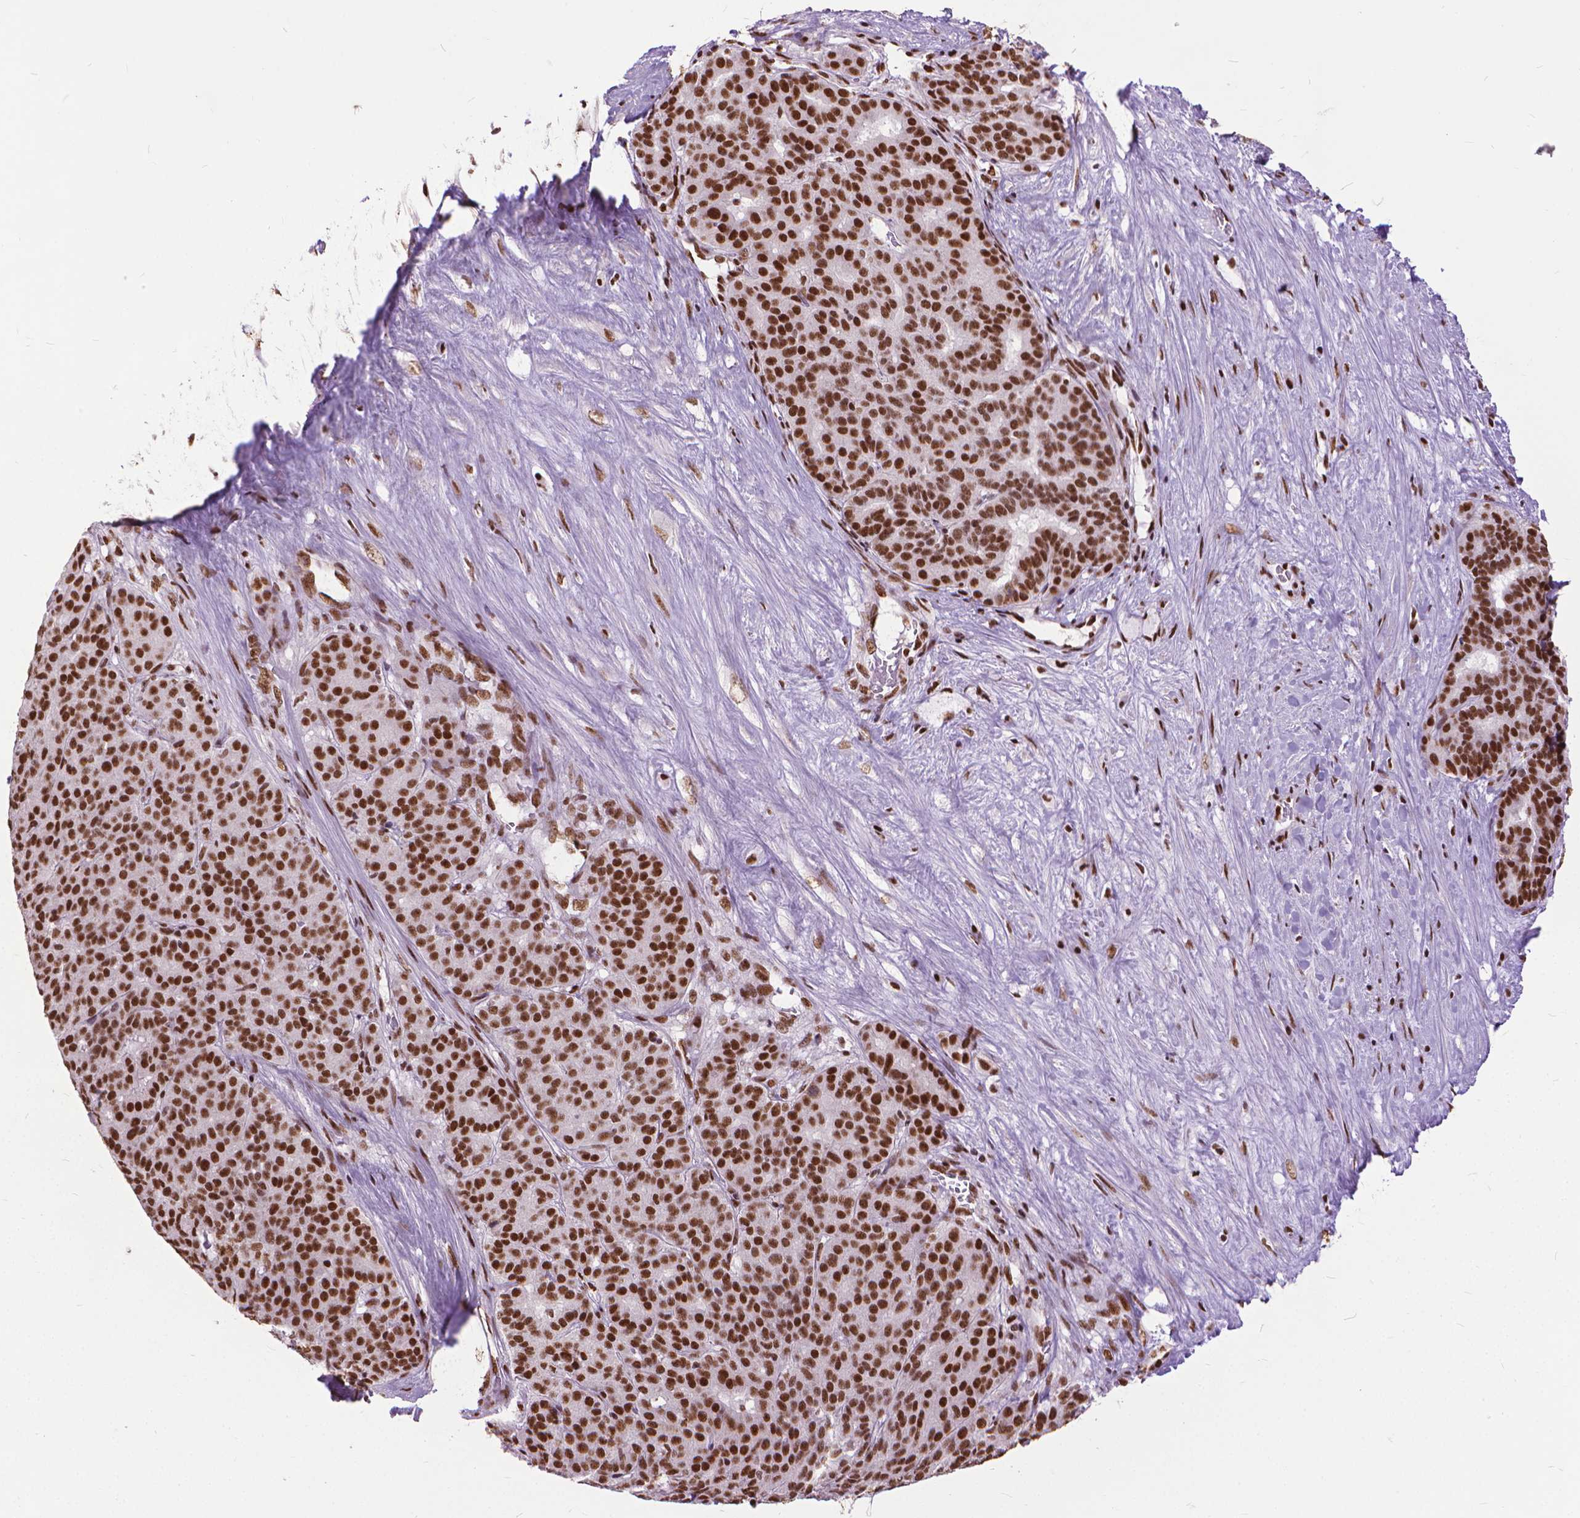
{"staining": {"intensity": "strong", "quantity": ">75%", "location": "nuclear"}, "tissue": "liver cancer", "cell_type": "Tumor cells", "image_type": "cancer", "snomed": [{"axis": "morphology", "description": "Cholangiocarcinoma"}, {"axis": "topography", "description": "Liver"}], "caption": "Liver cancer stained with a brown dye reveals strong nuclear positive staining in approximately >75% of tumor cells.", "gene": "AKAP8", "patient": {"sex": "female", "age": 47}}